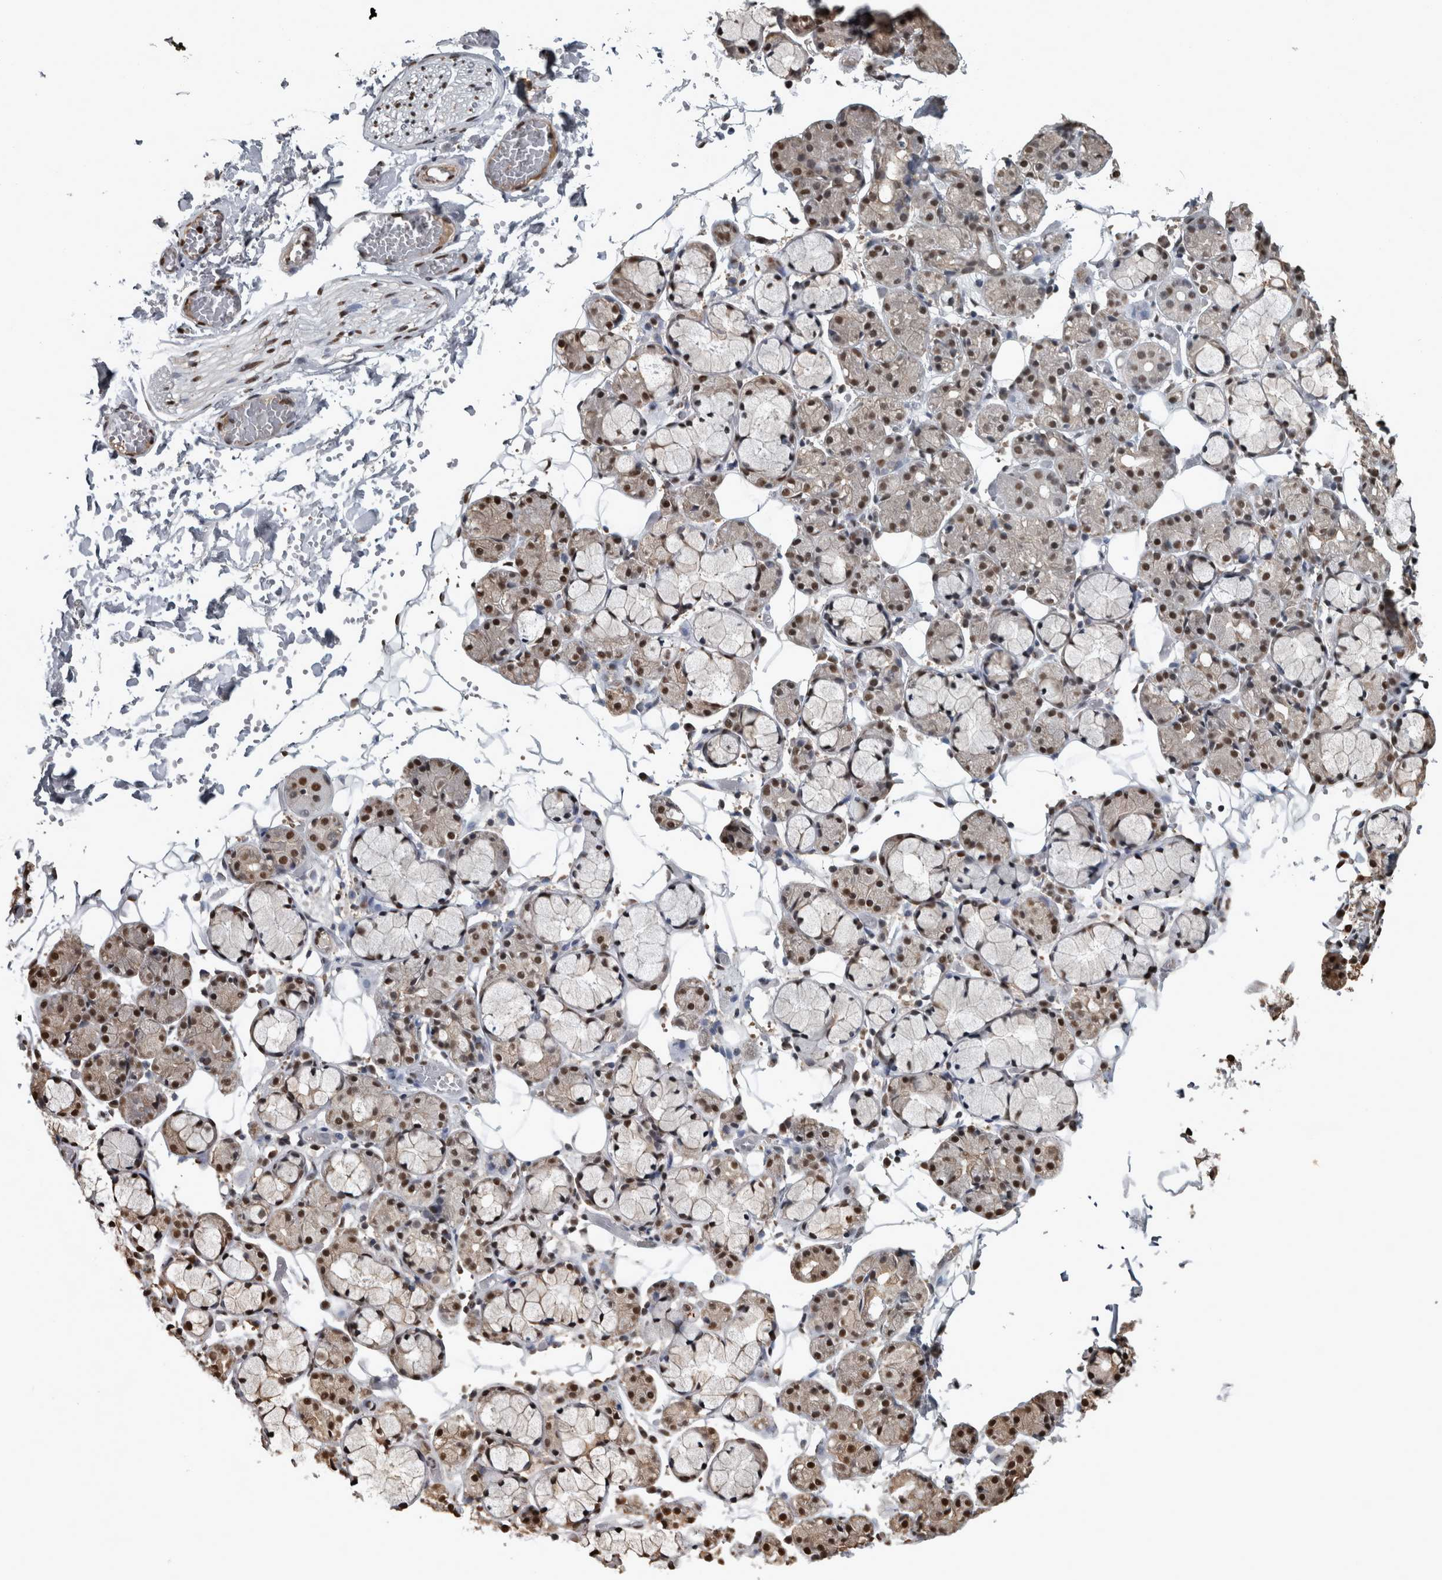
{"staining": {"intensity": "strong", "quantity": ">75%", "location": "cytoplasmic/membranous,nuclear"}, "tissue": "salivary gland", "cell_type": "Glandular cells", "image_type": "normal", "snomed": [{"axis": "morphology", "description": "Normal tissue, NOS"}, {"axis": "topography", "description": "Salivary gland"}], "caption": "The photomicrograph reveals a brown stain indicating the presence of a protein in the cytoplasmic/membranous,nuclear of glandular cells in salivary gland.", "gene": "TGS1", "patient": {"sex": "male", "age": 63}}